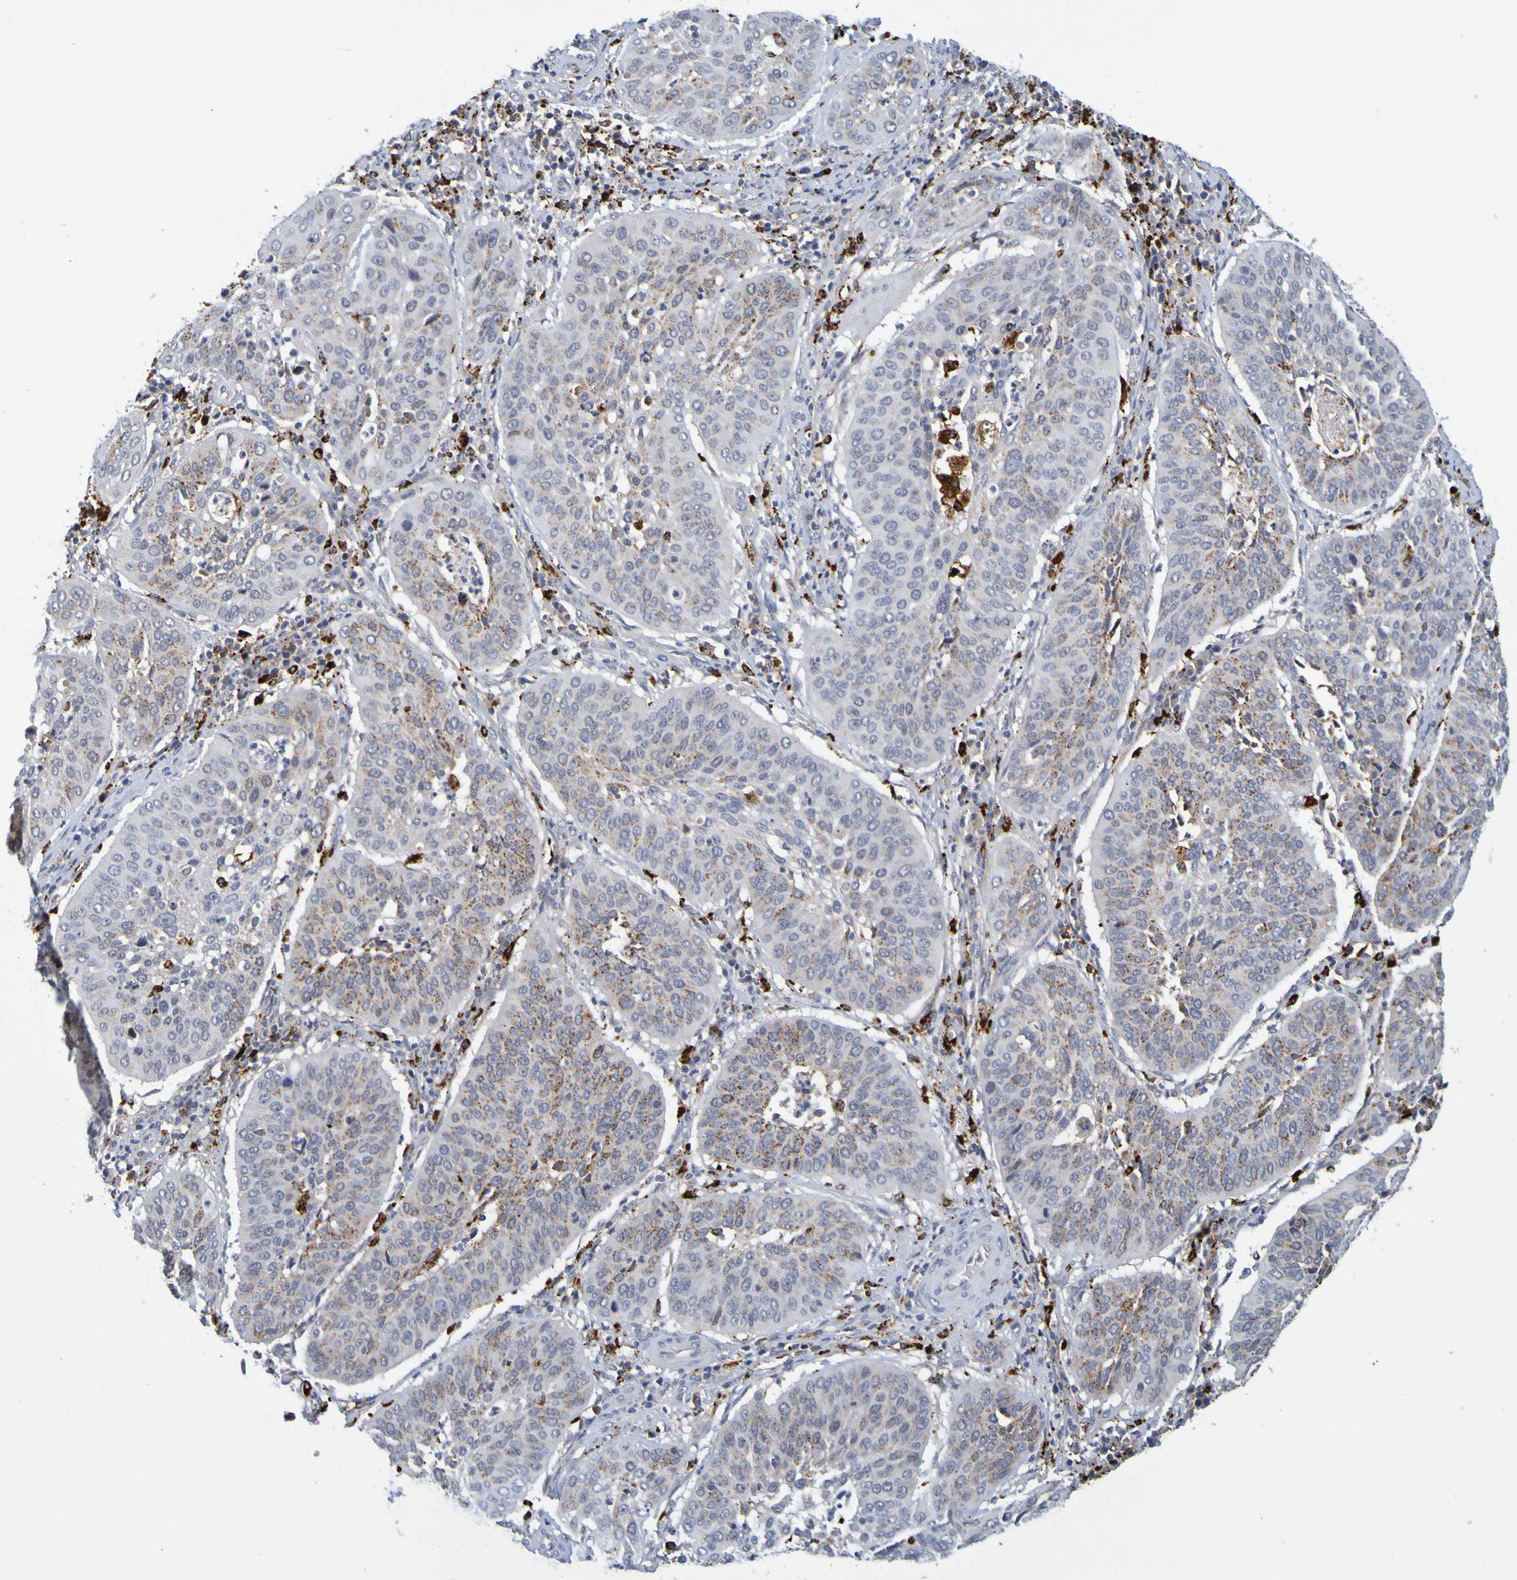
{"staining": {"intensity": "moderate", "quantity": "25%-75%", "location": "cytoplasmic/membranous"}, "tissue": "cervical cancer", "cell_type": "Tumor cells", "image_type": "cancer", "snomed": [{"axis": "morphology", "description": "Normal tissue, NOS"}, {"axis": "morphology", "description": "Squamous cell carcinoma, NOS"}, {"axis": "topography", "description": "Cervix"}], "caption": "Moderate cytoplasmic/membranous protein staining is appreciated in approximately 25%-75% of tumor cells in squamous cell carcinoma (cervical). (IHC, brightfield microscopy, high magnification).", "gene": "TPH1", "patient": {"sex": "female", "age": 39}}